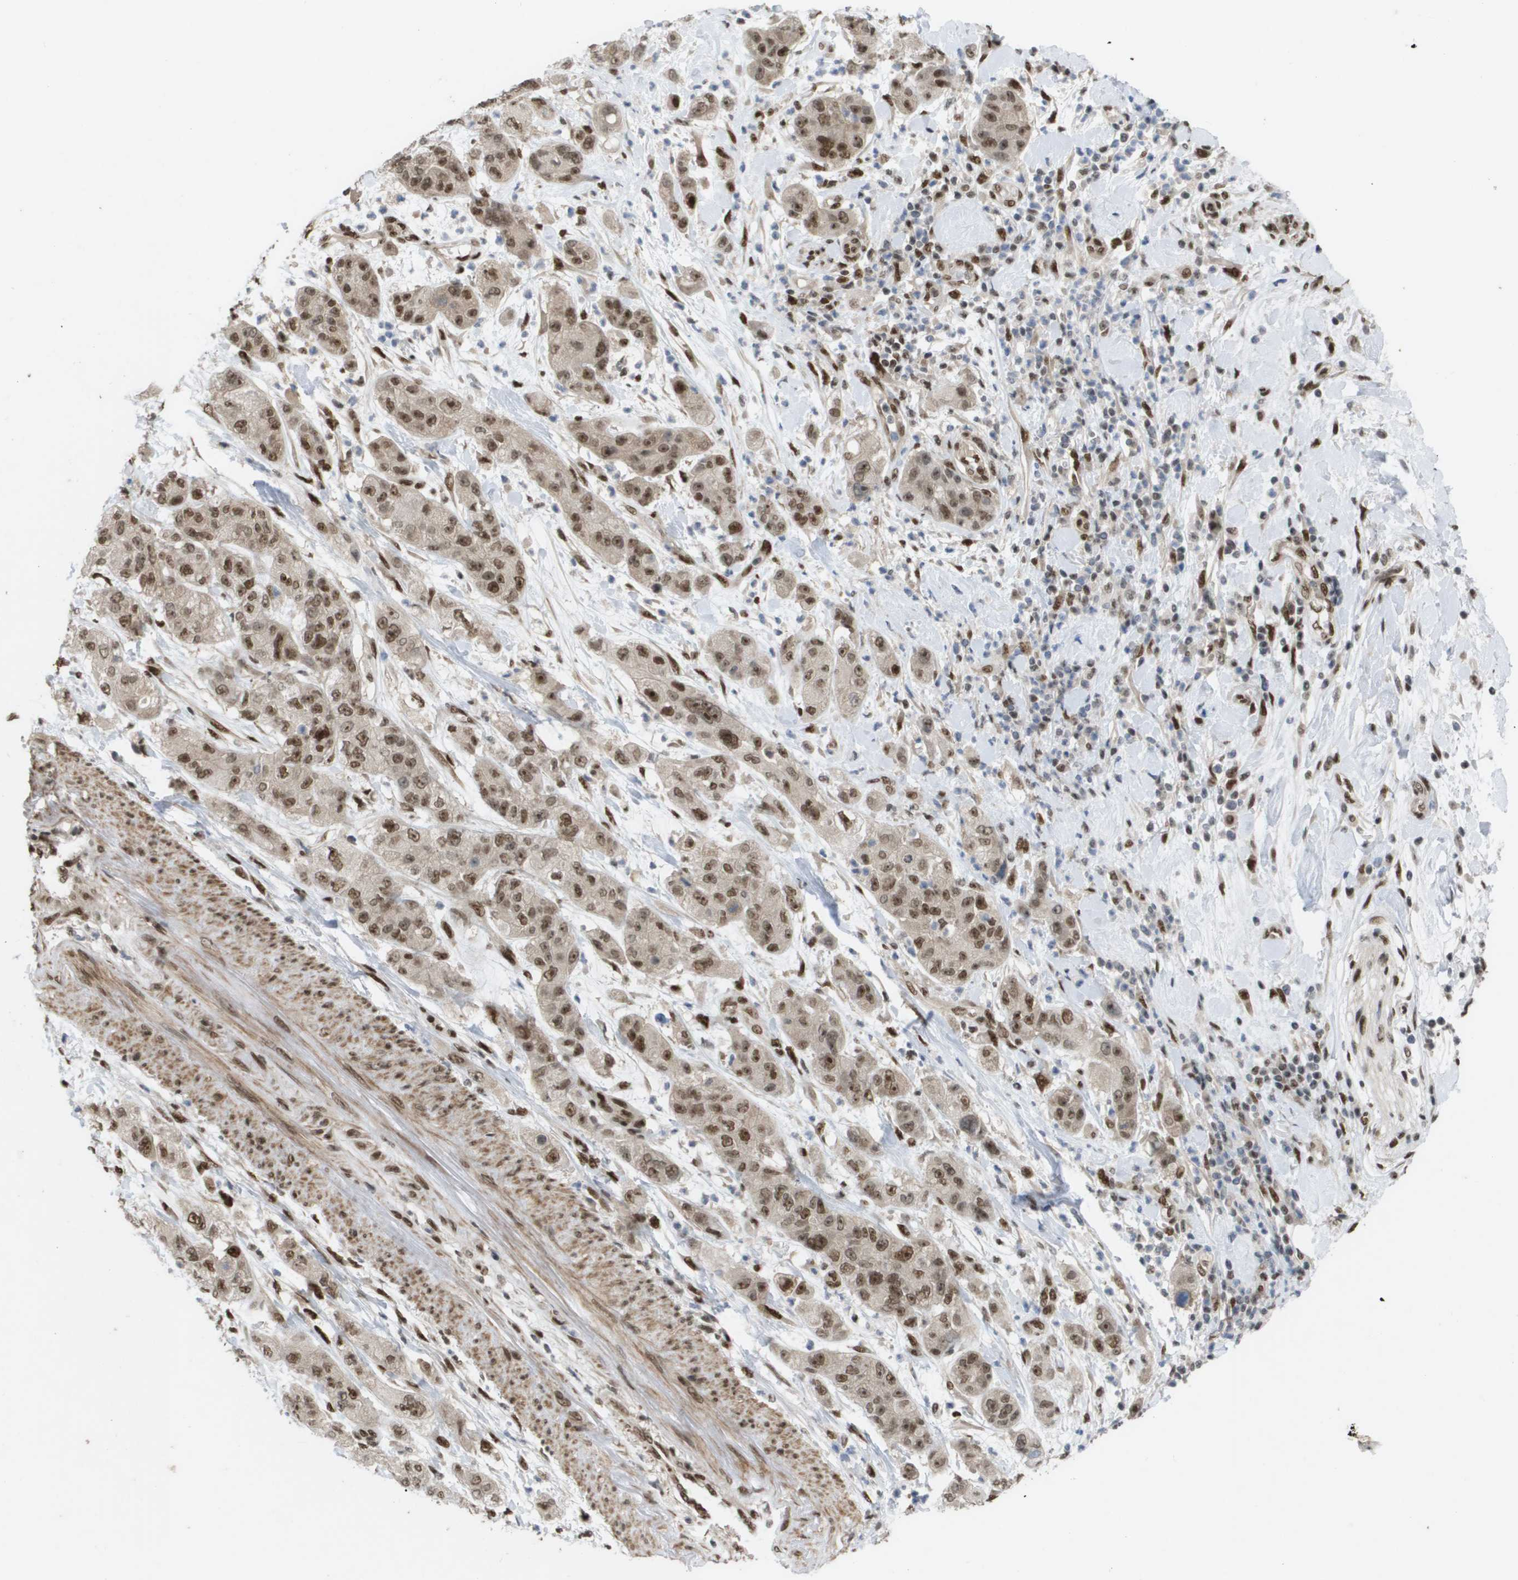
{"staining": {"intensity": "moderate", "quantity": ">75%", "location": "nuclear"}, "tissue": "pancreatic cancer", "cell_type": "Tumor cells", "image_type": "cancer", "snomed": [{"axis": "morphology", "description": "Adenocarcinoma, NOS"}, {"axis": "topography", "description": "Pancreas"}], "caption": "Pancreatic cancer stained for a protein reveals moderate nuclear positivity in tumor cells.", "gene": "CDT1", "patient": {"sex": "female", "age": 78}}